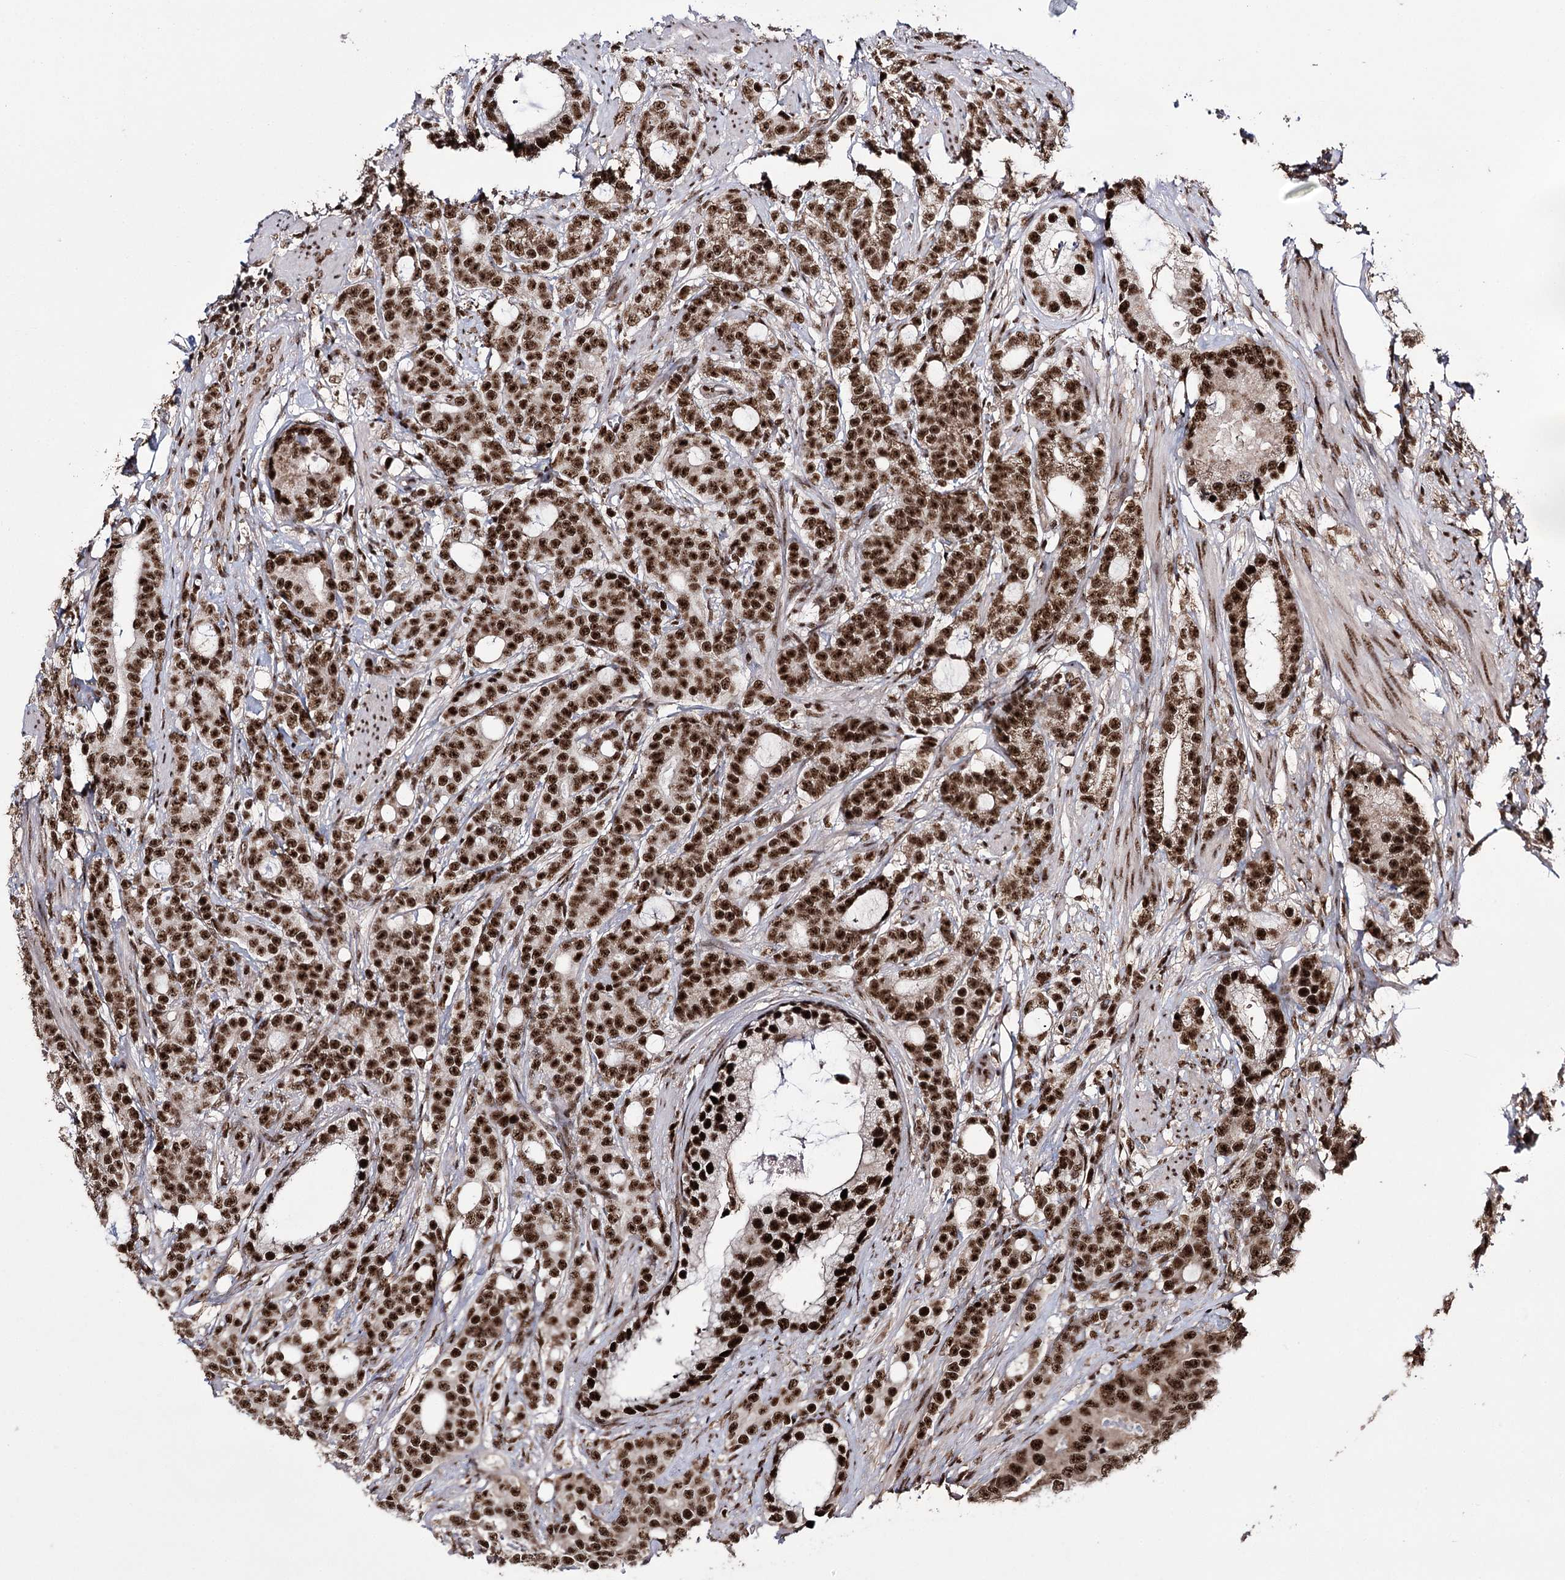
{"staining": {"intensity": "strong", "quantity": ">75%", "location": "nuclear"}, "tissue": "prostate cancer", "cell_type": "Tumor cells", "image_type": "cancer", "snomed": [{"axis": "morphology", "description": "Adenocarcinoma, Low grade"}, {"axis": "topography", "description": "Prostate"}], "caption": "A micrograph showing strong nuclear staining in approximately >75% of tumor cells in prostate cancer, as visualized by brown immunohistochemical staining.", "gene": "PRPF40A", "patient": {"sex": "male", "age": 71}}